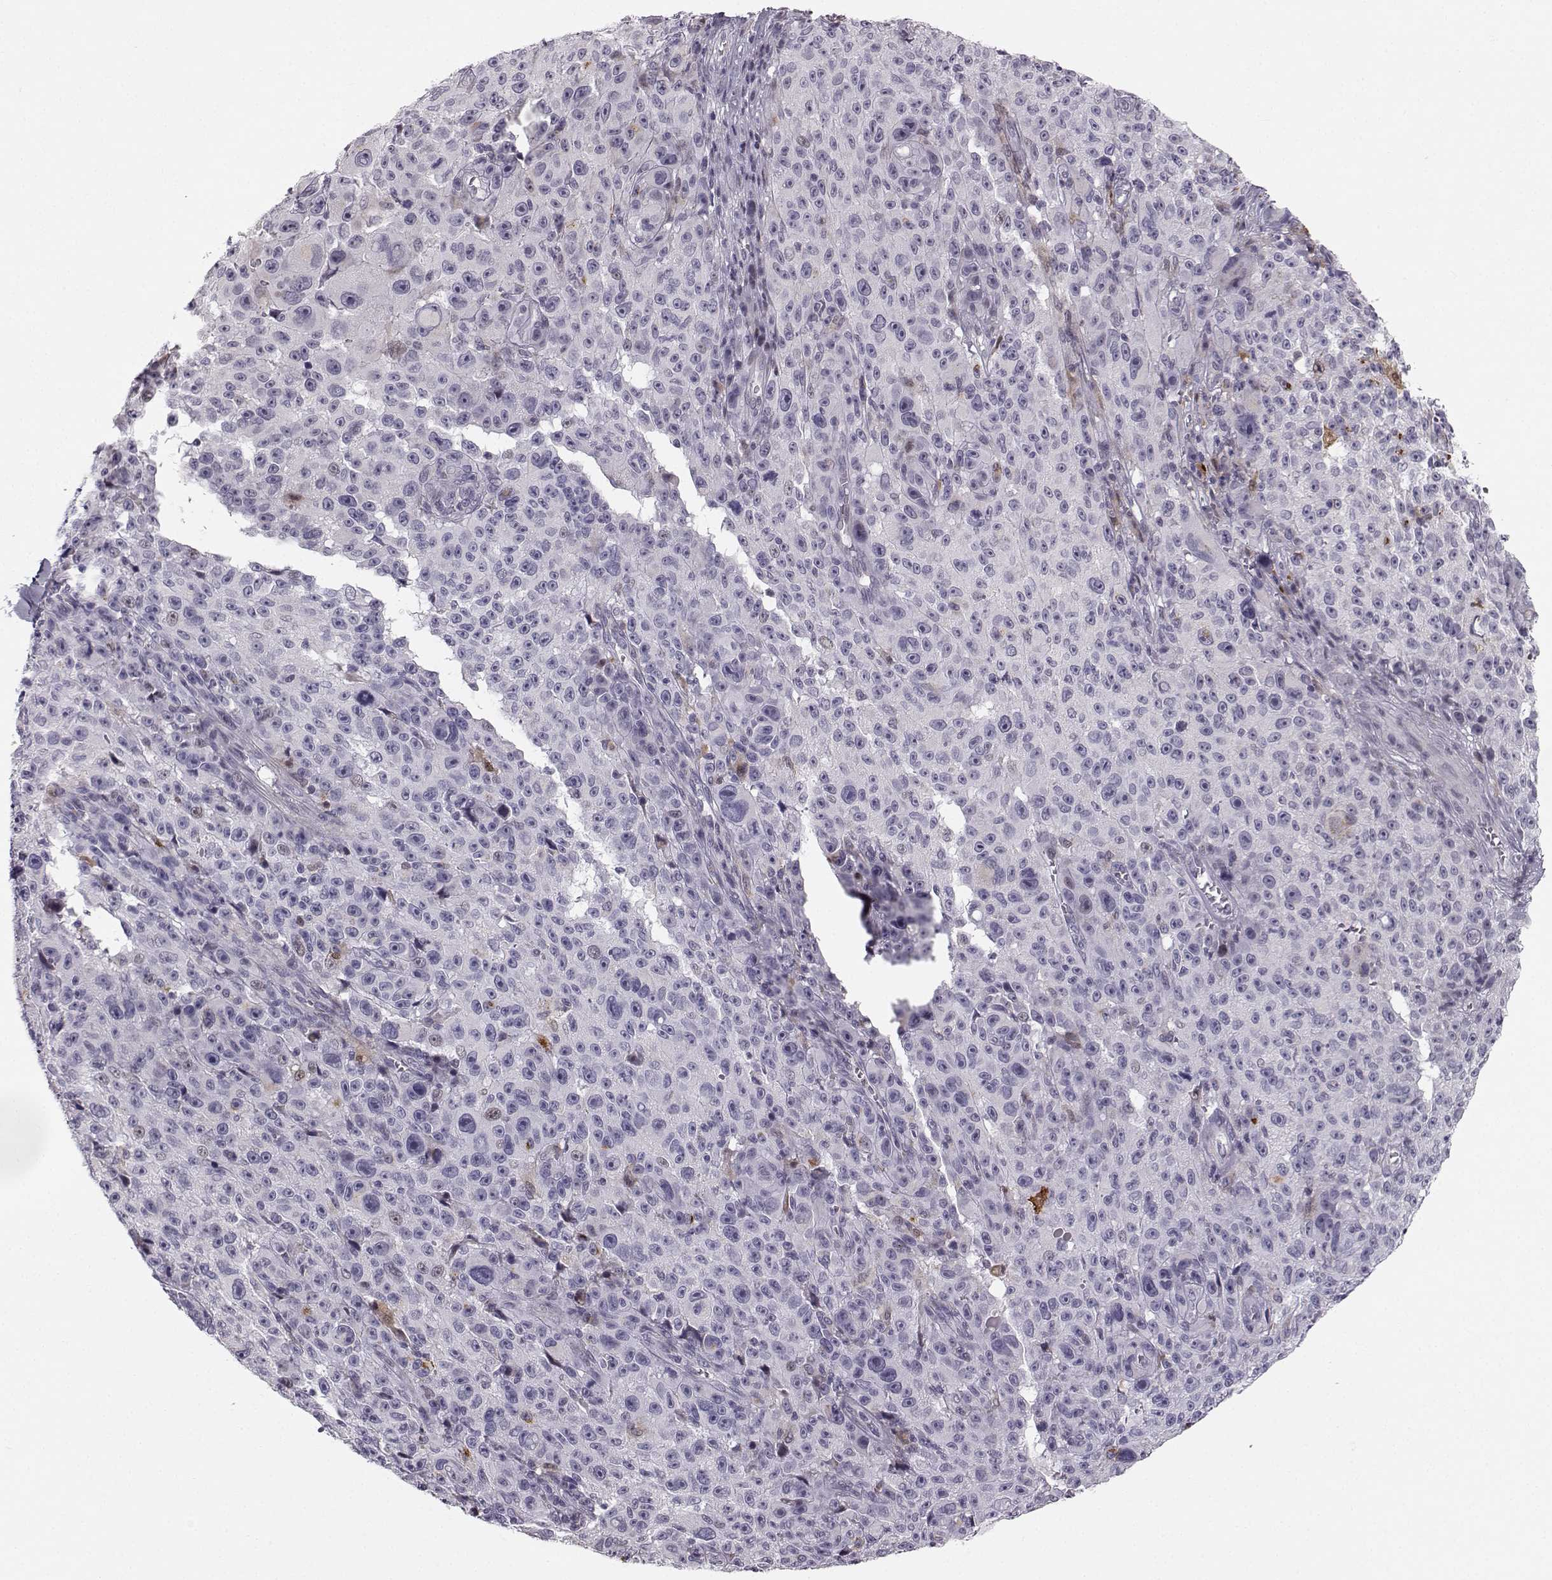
{"staining": {"intensity": "negative", "quantity": "none", "location": "none"}, "tissue": "melanoma", "cell_type": "Tumor cells", "image_type": "cancer", "snomed": [{"axis": "morphology", "description": "Malignant melanoma, NOS"}, {"axis": "topography", "description": "Skin"}], "caption": "Tumor cells are negative for protein expression in human melanoma.", "gene": "HTR7", "patient": {"sex": "female", "age": 82}}